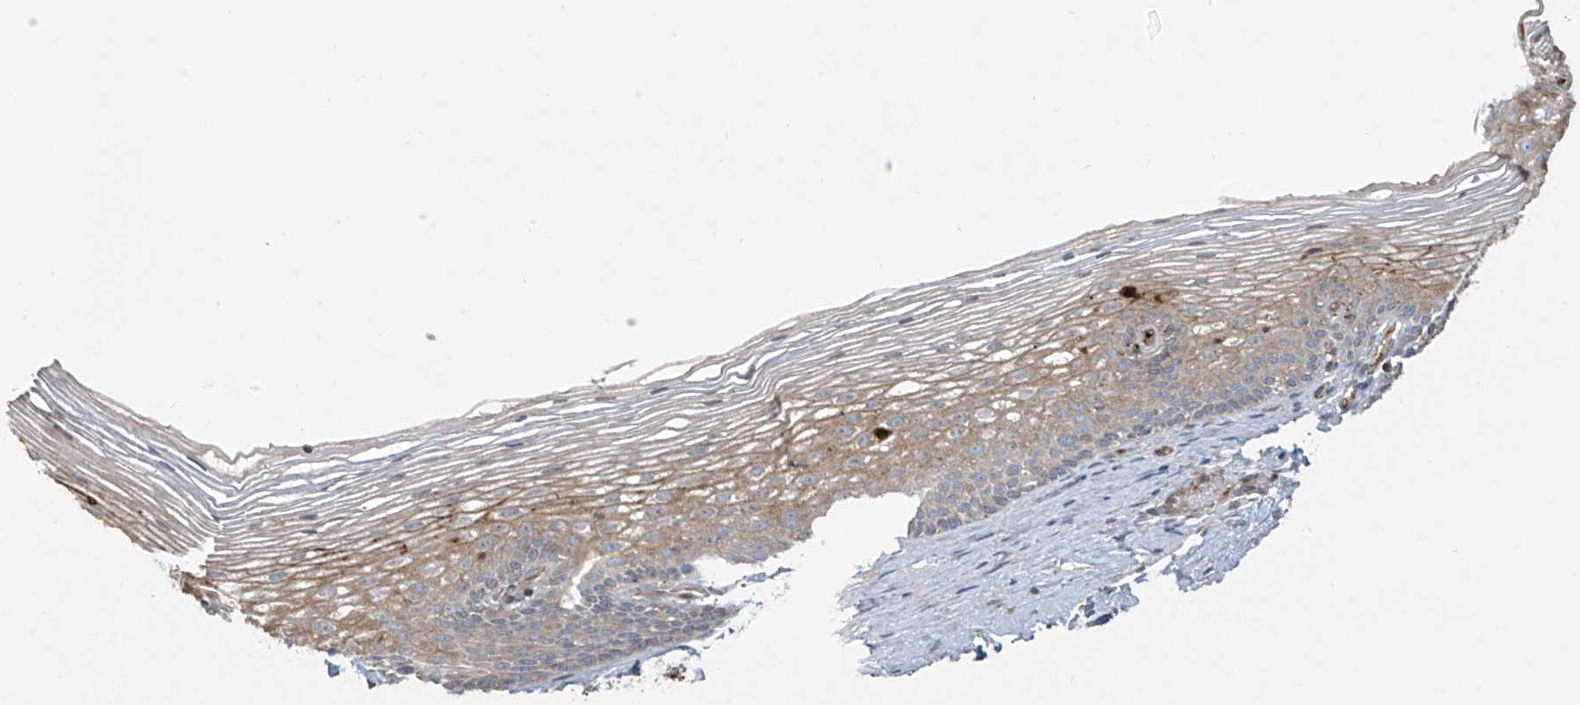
{"staining": {"intensity": "negative", "quantity": "none", "location": "none"}, "tissue": "cervix", "cell_type": "Glandular cells", "image_type": "normal", "snomed": [{"axis": "morphology", "description": "Normal tissue, NOS"}, {"axis": "topography", "description": "Cervix"}], "caption": "Immunohistochemistry (IHC) image of unremarkable human cervix stained for a protein (brown), which exhibits no staining in glandular cells. Brightfield microscopy of IHC stained with DAB (brown) and hematoxylin (blue), captured at high magnification.", "gene": "ABTB1", "patient": {"sex": "female", "age": 33}}